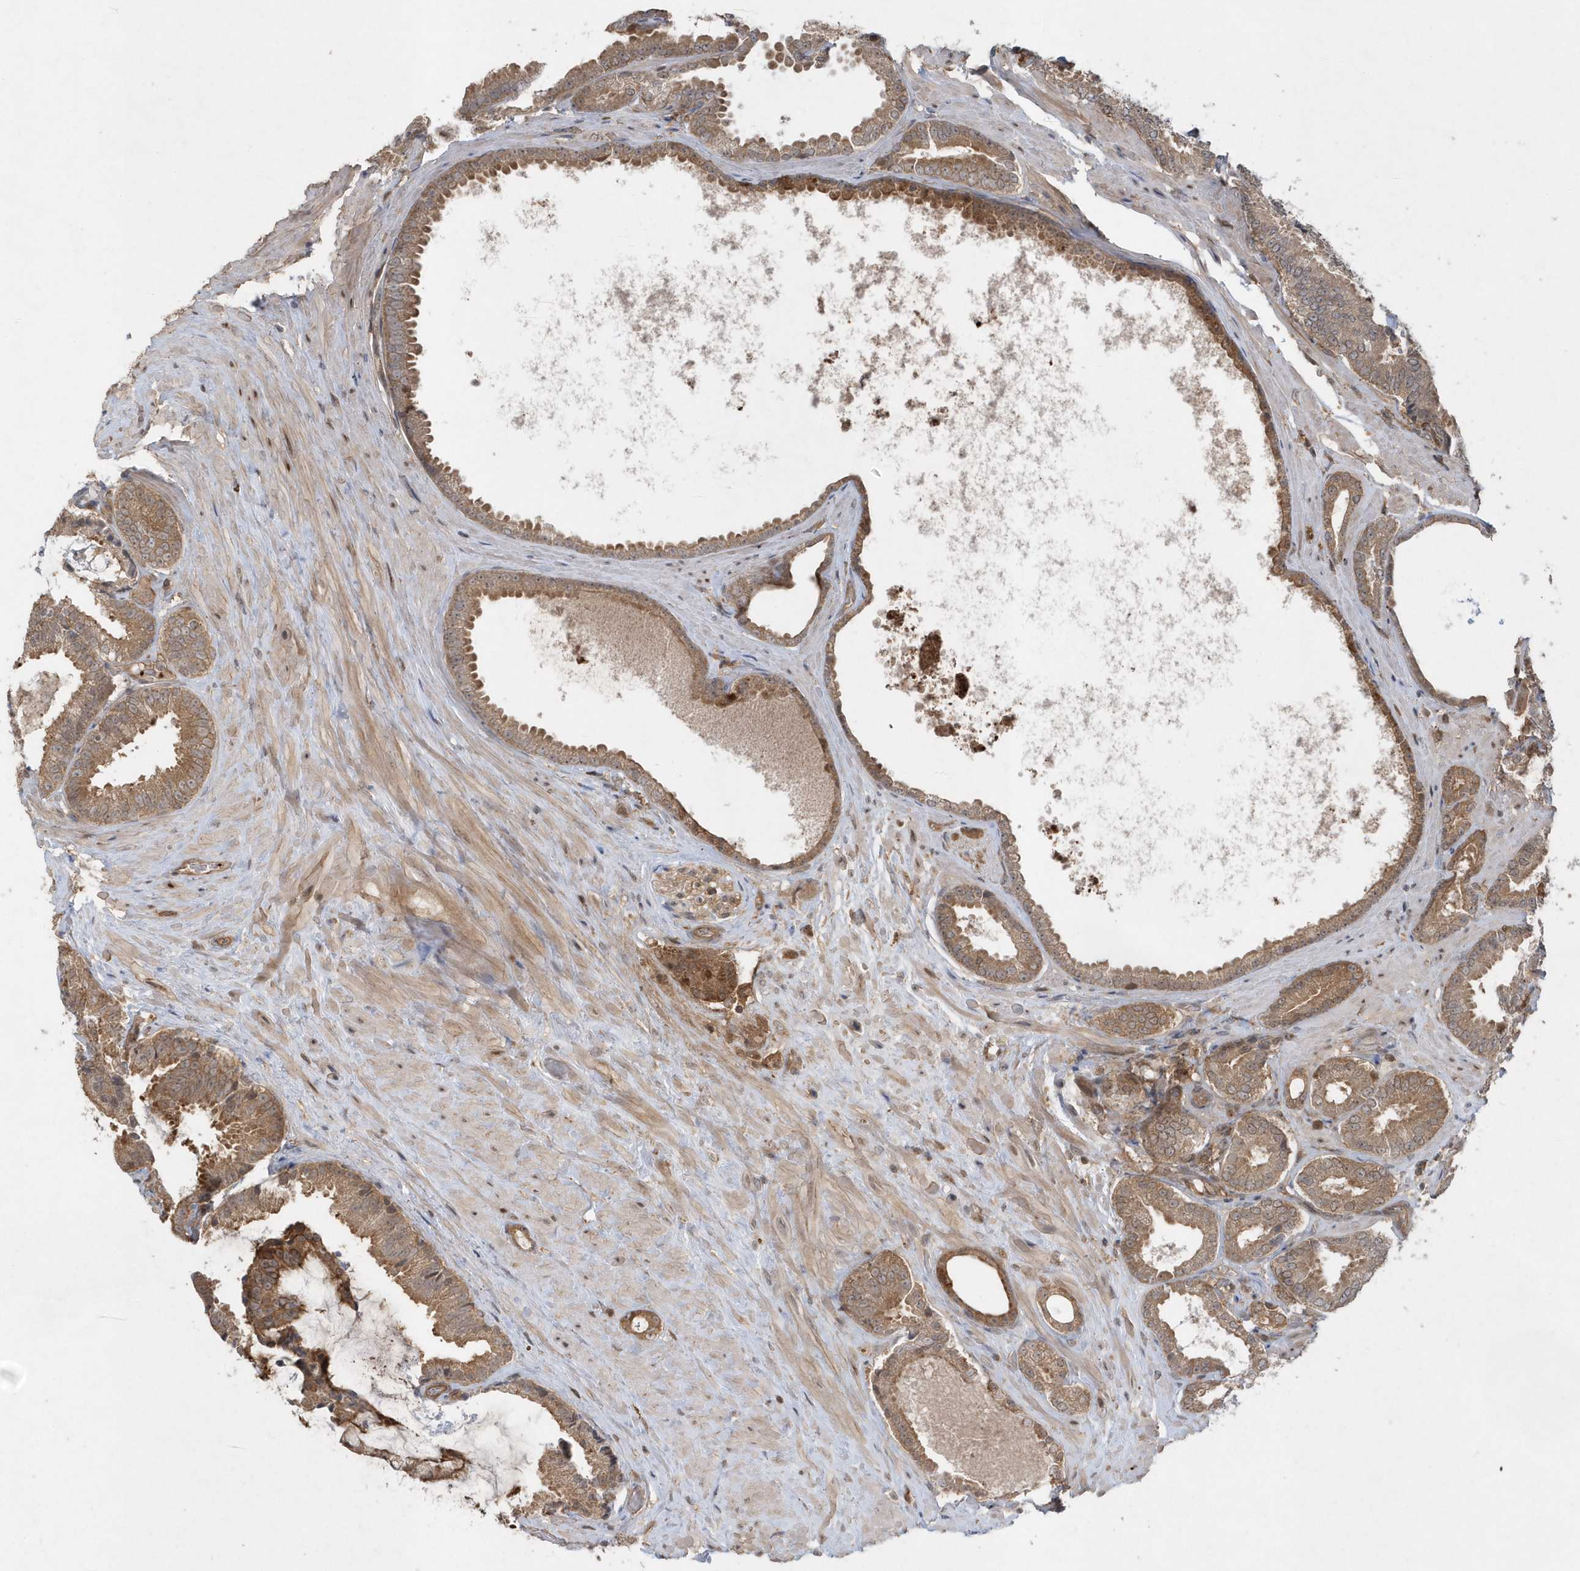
{"staining": {"intensity": "moderate", "quantity": ">75%", "location": "cytoplasmic/membranous"}, "tissue": "prostate cancer", "cell_type": "Tumor cells", "image_type": "cancer", "snomed": [{"axis": "morphology", "description": "Adenocarcinoma, Low grade"}, {"axis": "topography", "description": "Prostate"}], "caption": "This is an image of IHC staining of low-grade adenocarcinoma (prostate), which shows moderate staining in the cytoplasmic/membranous of tumor cells.", "gene": "ACYP1", "patient": {"sex": "male", "age": 71}}